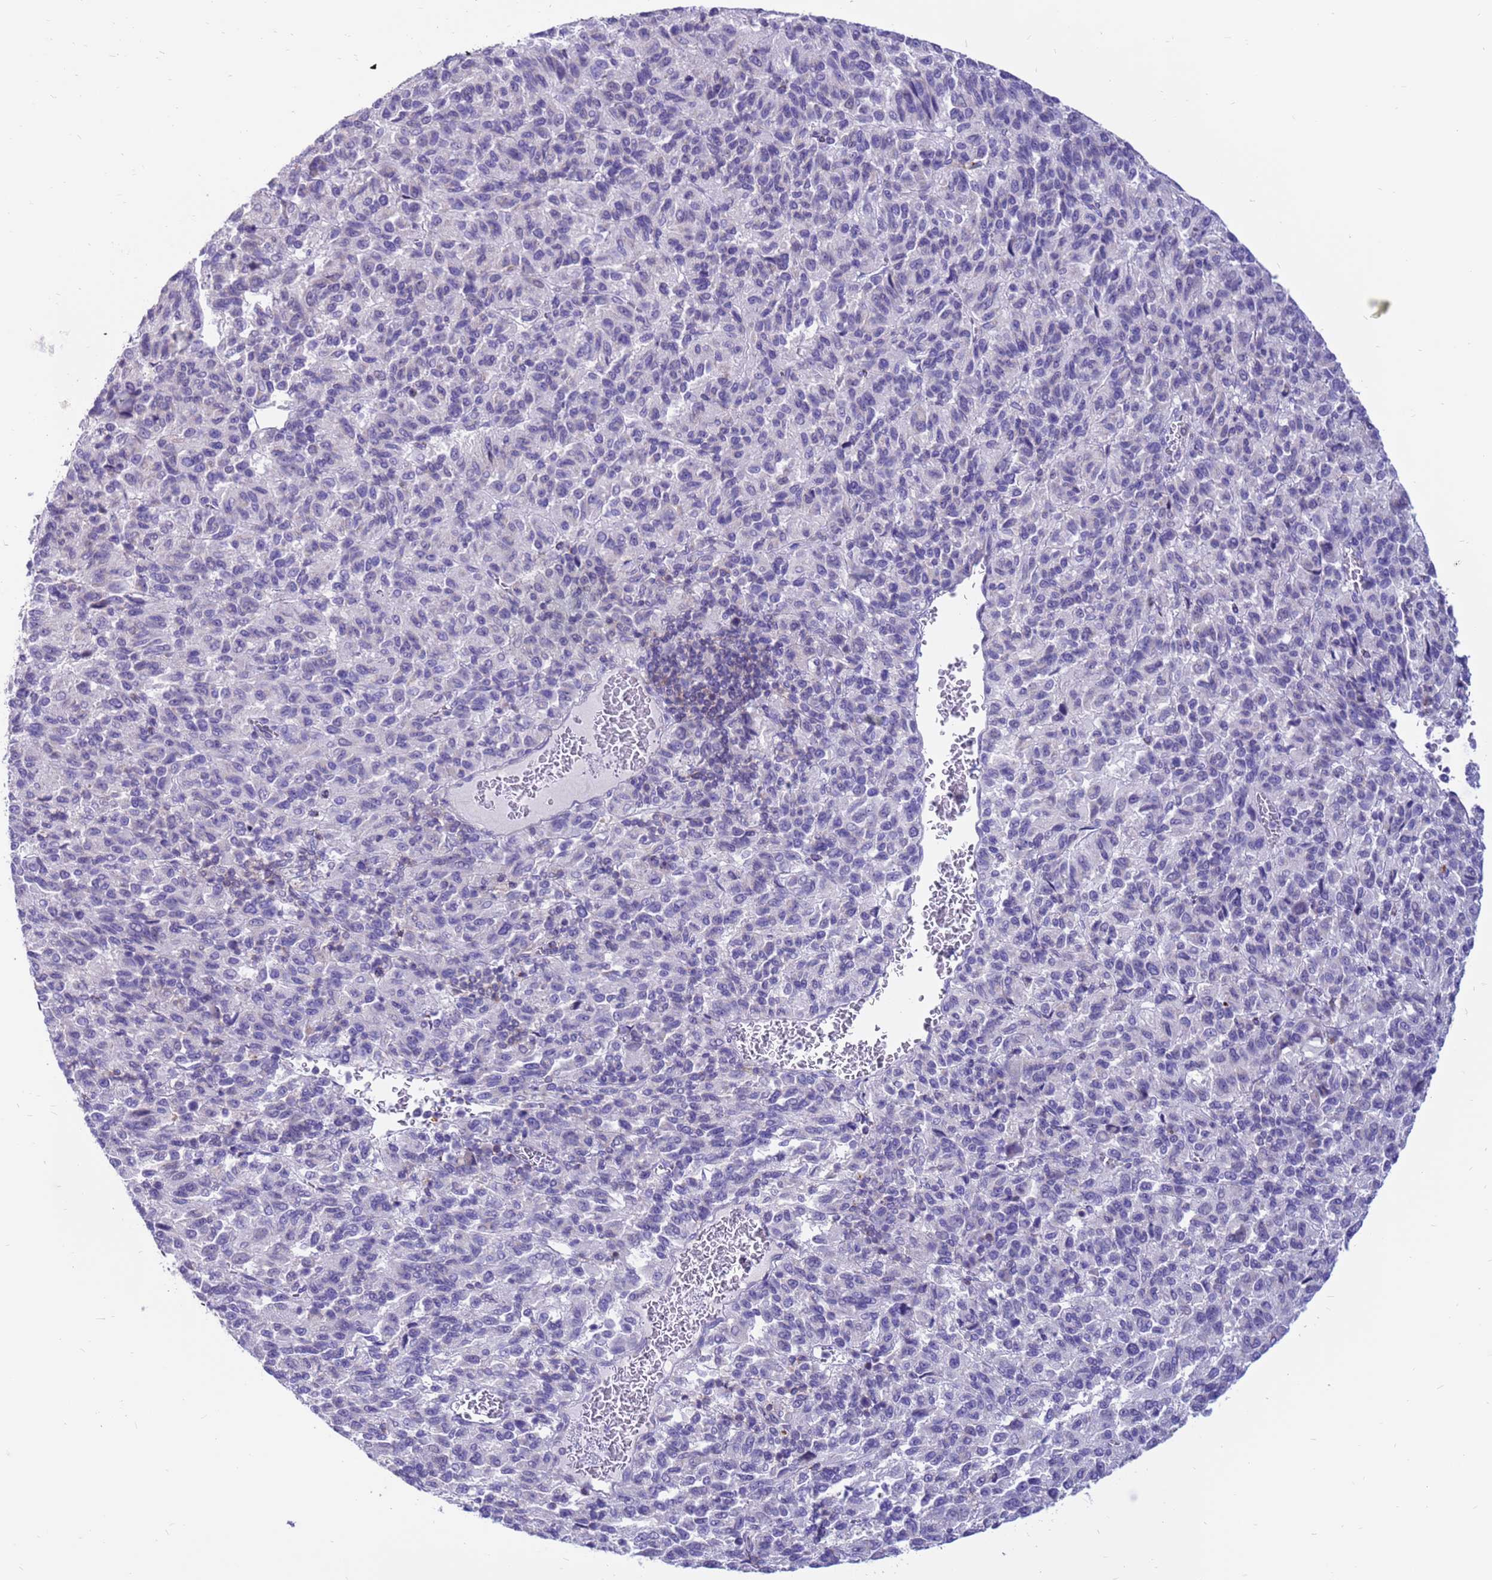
{"staining": {"intensity": "negative", "quantity": "none", "location": "none"}, "tissue": "melanoma", "cell_type": "Tumor cells", "image_type": "cancer", "snomed": [{"axis": "morphology", "description": "Malignant melanoma, Metastatic site"}, {"axis": "topography", "description": "Lung"}], "caption": "DAB immunohistochemical staining of malignant melanoma (metastatic site) displays no significant expression in tumor cells.", "gene": "PDE10A", "patient": {"sex": "male", "age": 64}}